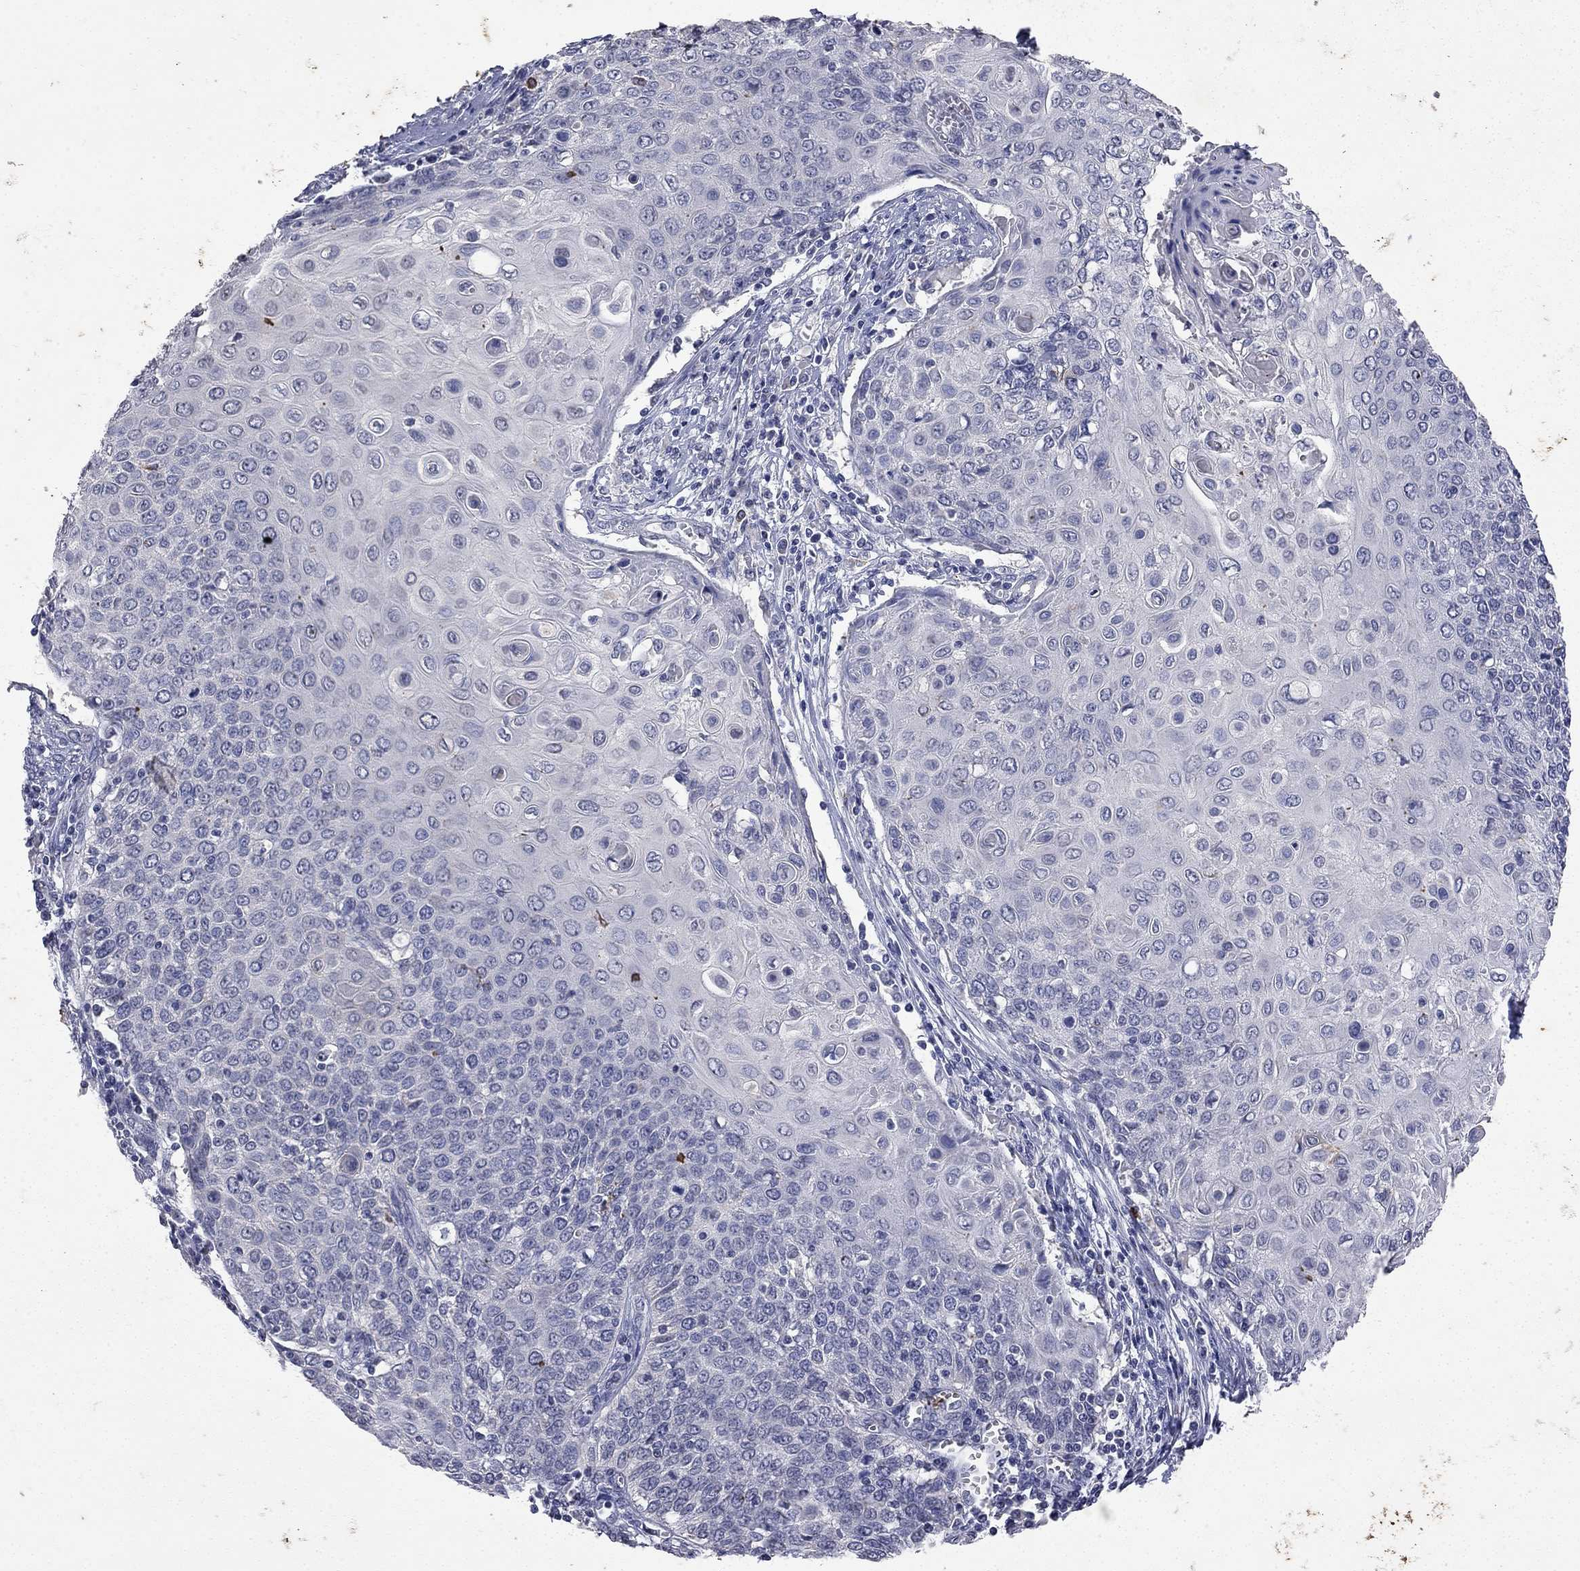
{"staining": {"intensity": "negative", "quantity": "none", "location": "none"}, "tissue": "cervical cancer", "cell_type": "Tumor cells", "image_type": "cancer", "snomed": [{"axis": "morphology", "description": "Squamous cell carcinoma, NOS"}, {"axis": "topography", "description": "Cervix"}], "caption": "Tumor cells show no significant positivity in squamous cell carcinoma (cervical).", "gene": "NOS2", "patient": {"sex": "female", "age": 39}}